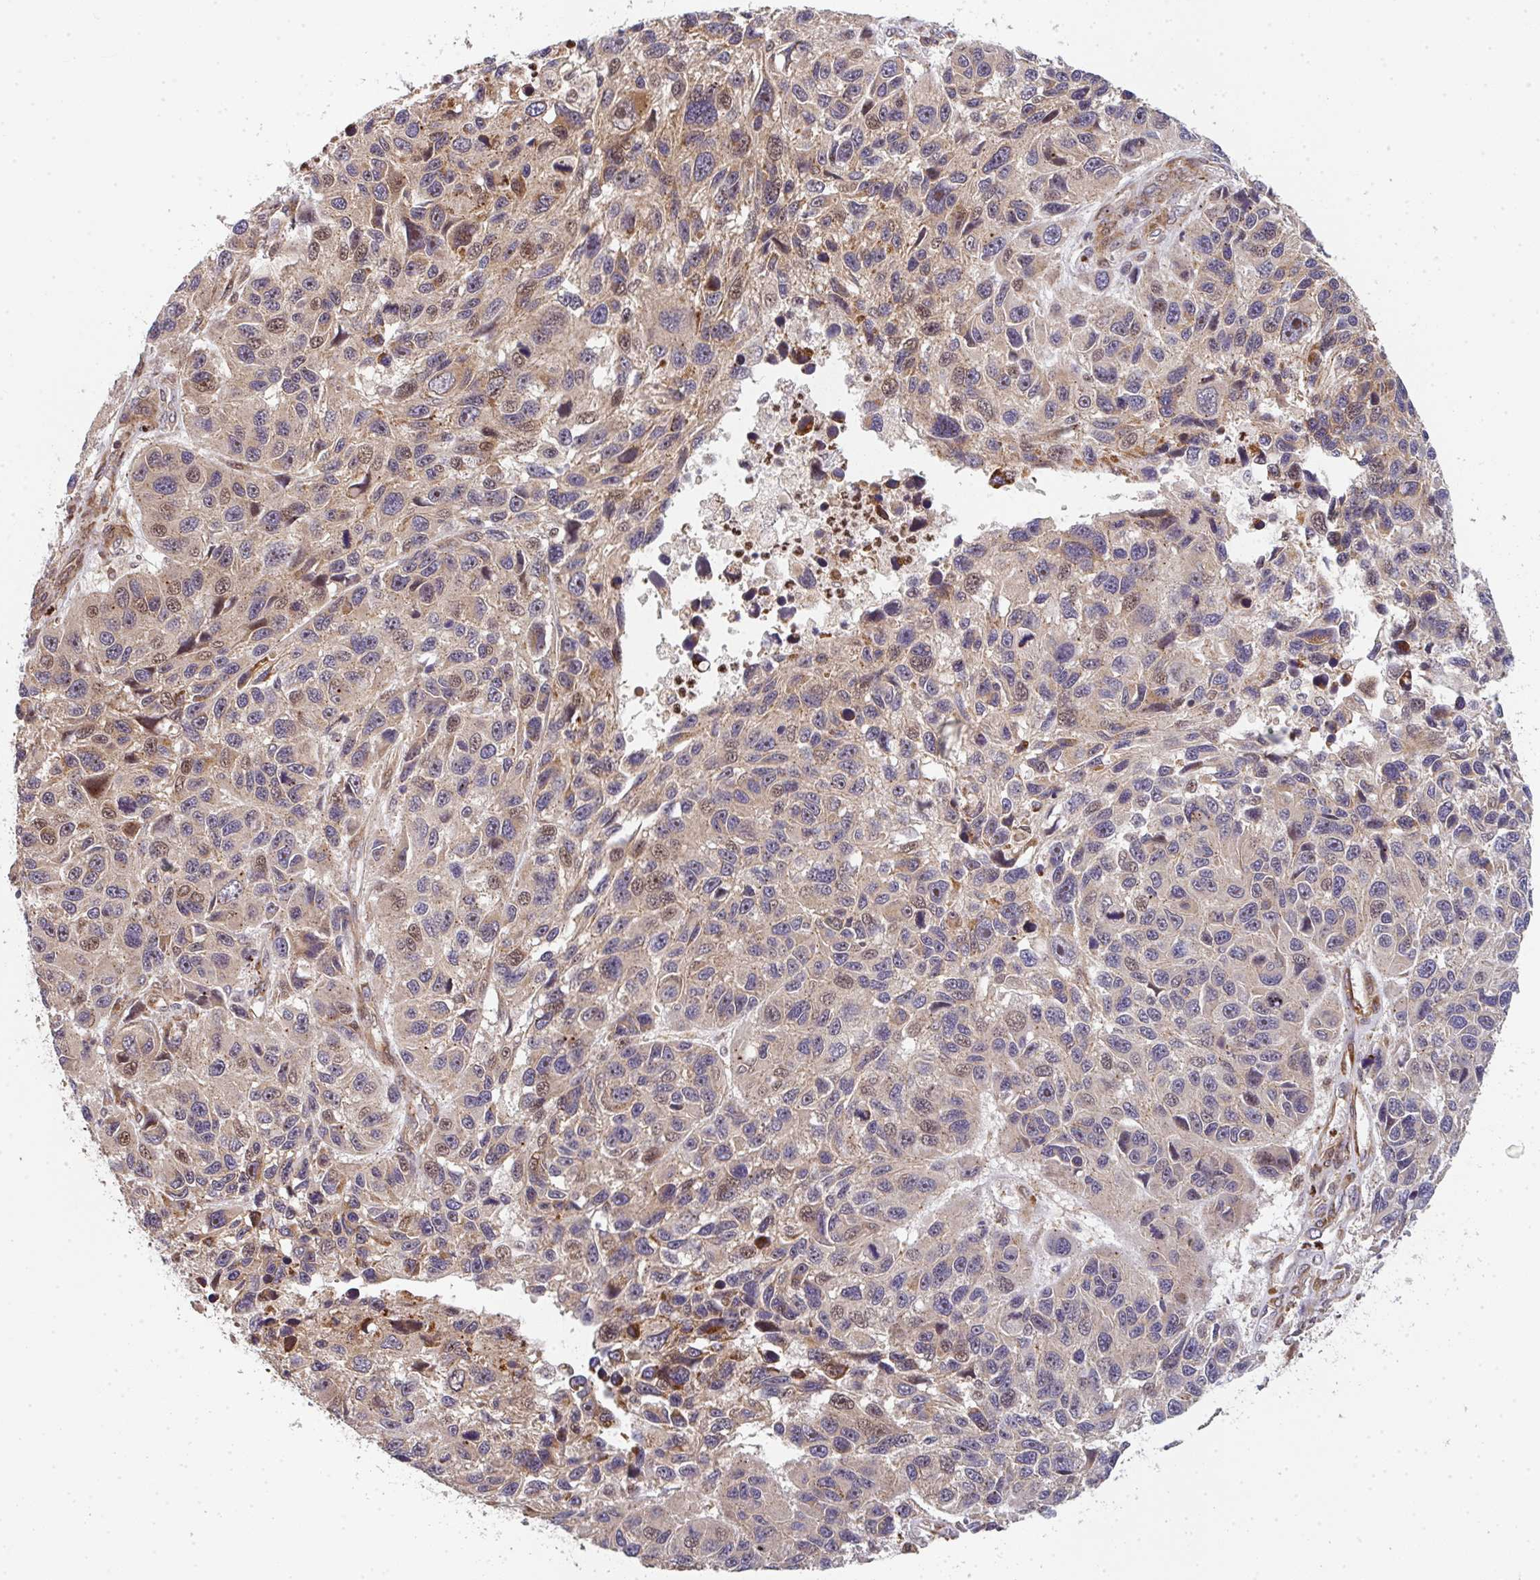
{"staining": {"intensity": "weak", "quantity": "25%-75%", "location": "cytoplasmic/membranous,nuclear"}, "tissue": "melanoma", "cell_type": "Tumor cells", "image_type": "cancer", "snomed": [{"axis": "morphology", "description": "Malignant melanoma, NOS"}, {"axis": "topography", "description": "Skin"}], "caption": "Immunohistochemistry (IHC) image of melanoma stained for a protein (brown), which shows low levels of weak cytoplasmic/membranous and nuclear positivity in about 25%-75% of tumor cells.", "gene": "SIMC1", "patient": {"sex": "male", "age": 53}}